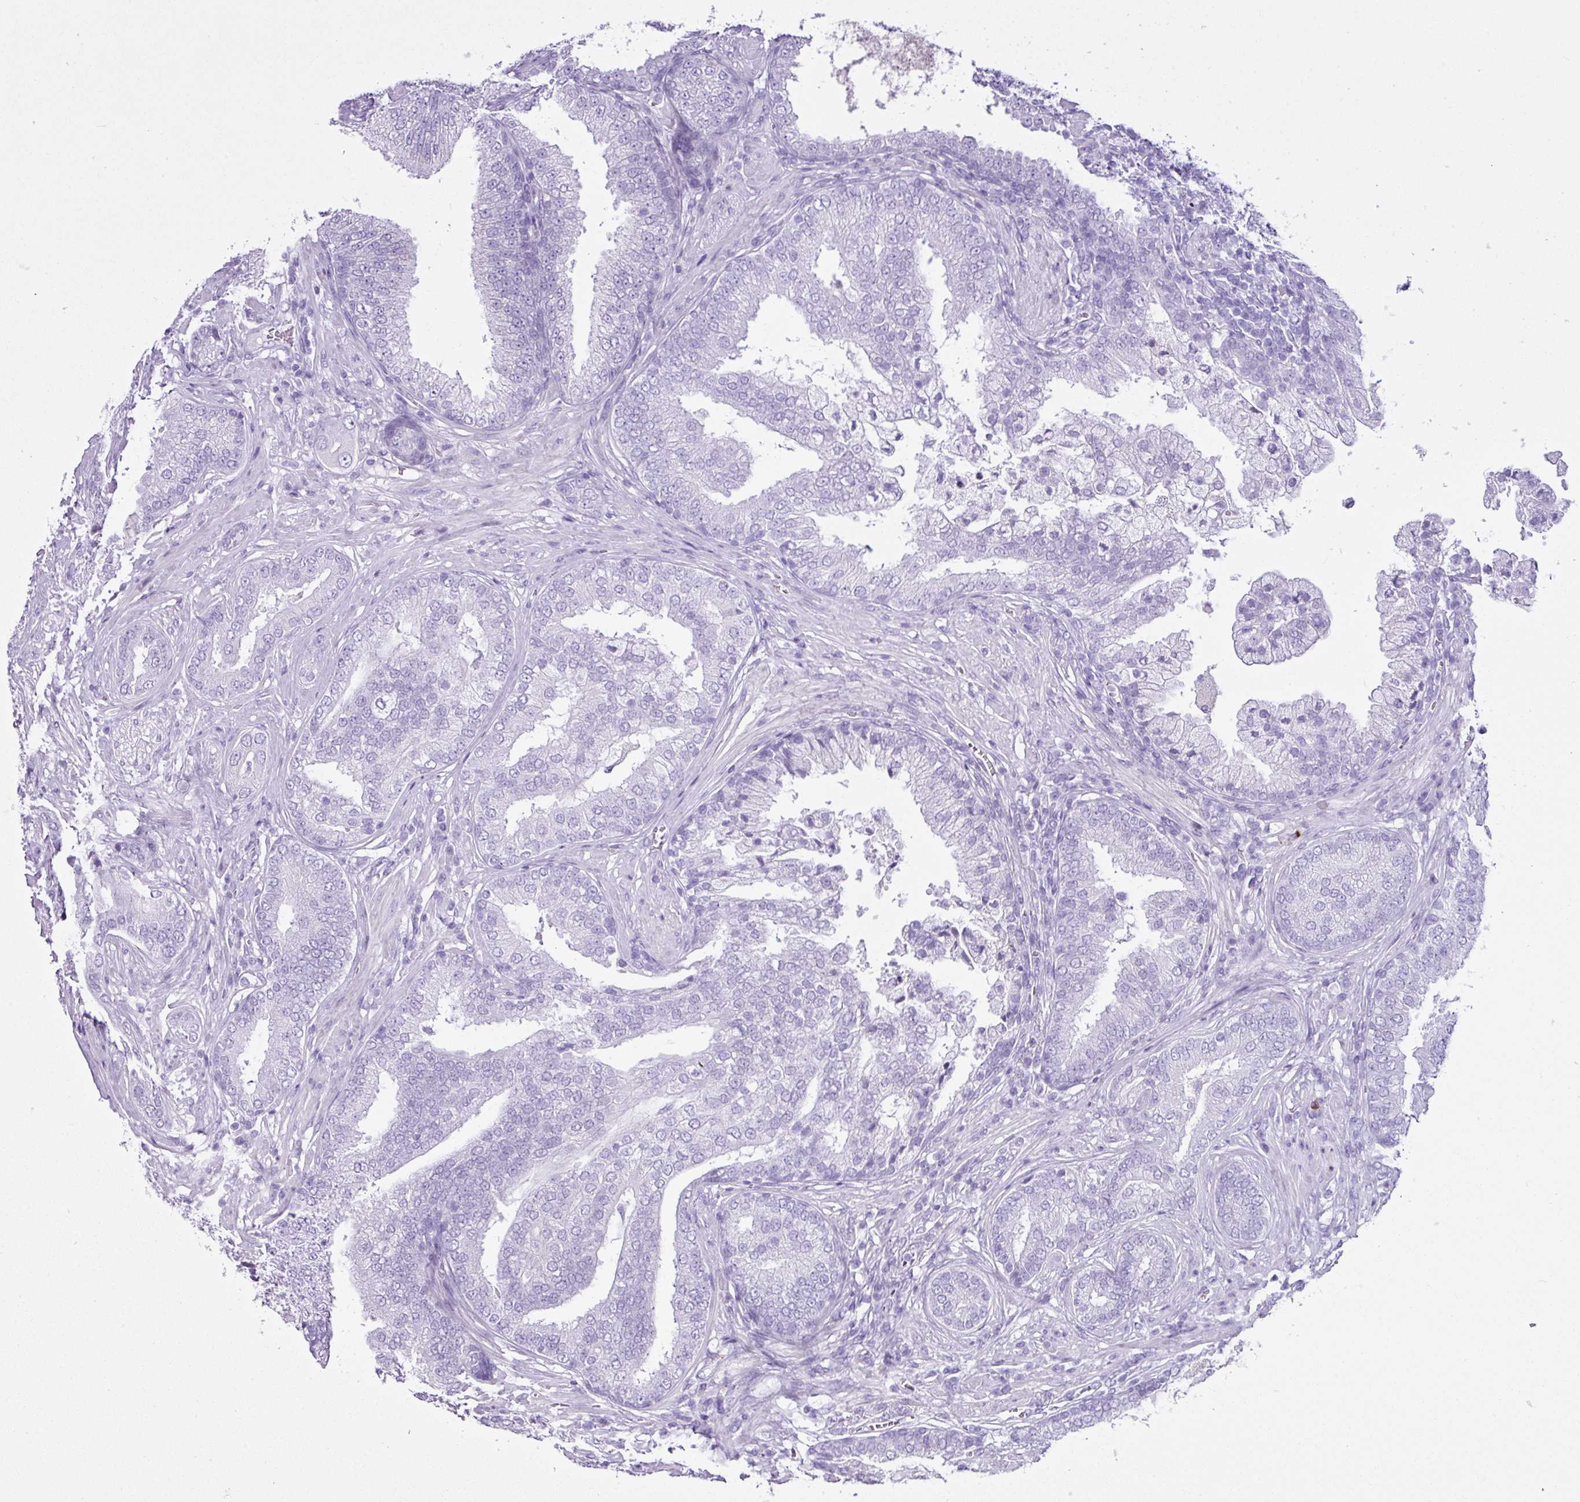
{"staining": {"intensity": "negative", "quantity": "none", "location": "none"}, "tissue": "prostate cancer", "cell_type": "Tumor cells", "image_type": "cancer", "snomed": [{"axis": "morphology", "description": "Adenocarcinoma, High grade"}, {"axis": "topography", "description": "Prostate"}], "caption": "Photomicrograph shows no protein positivity in tumor cells of prostate cancer (adenocarcinoma (high-grade)) tissue.", "gene": "LILRB4", "patient": {"sex": "male", "age": 55}}